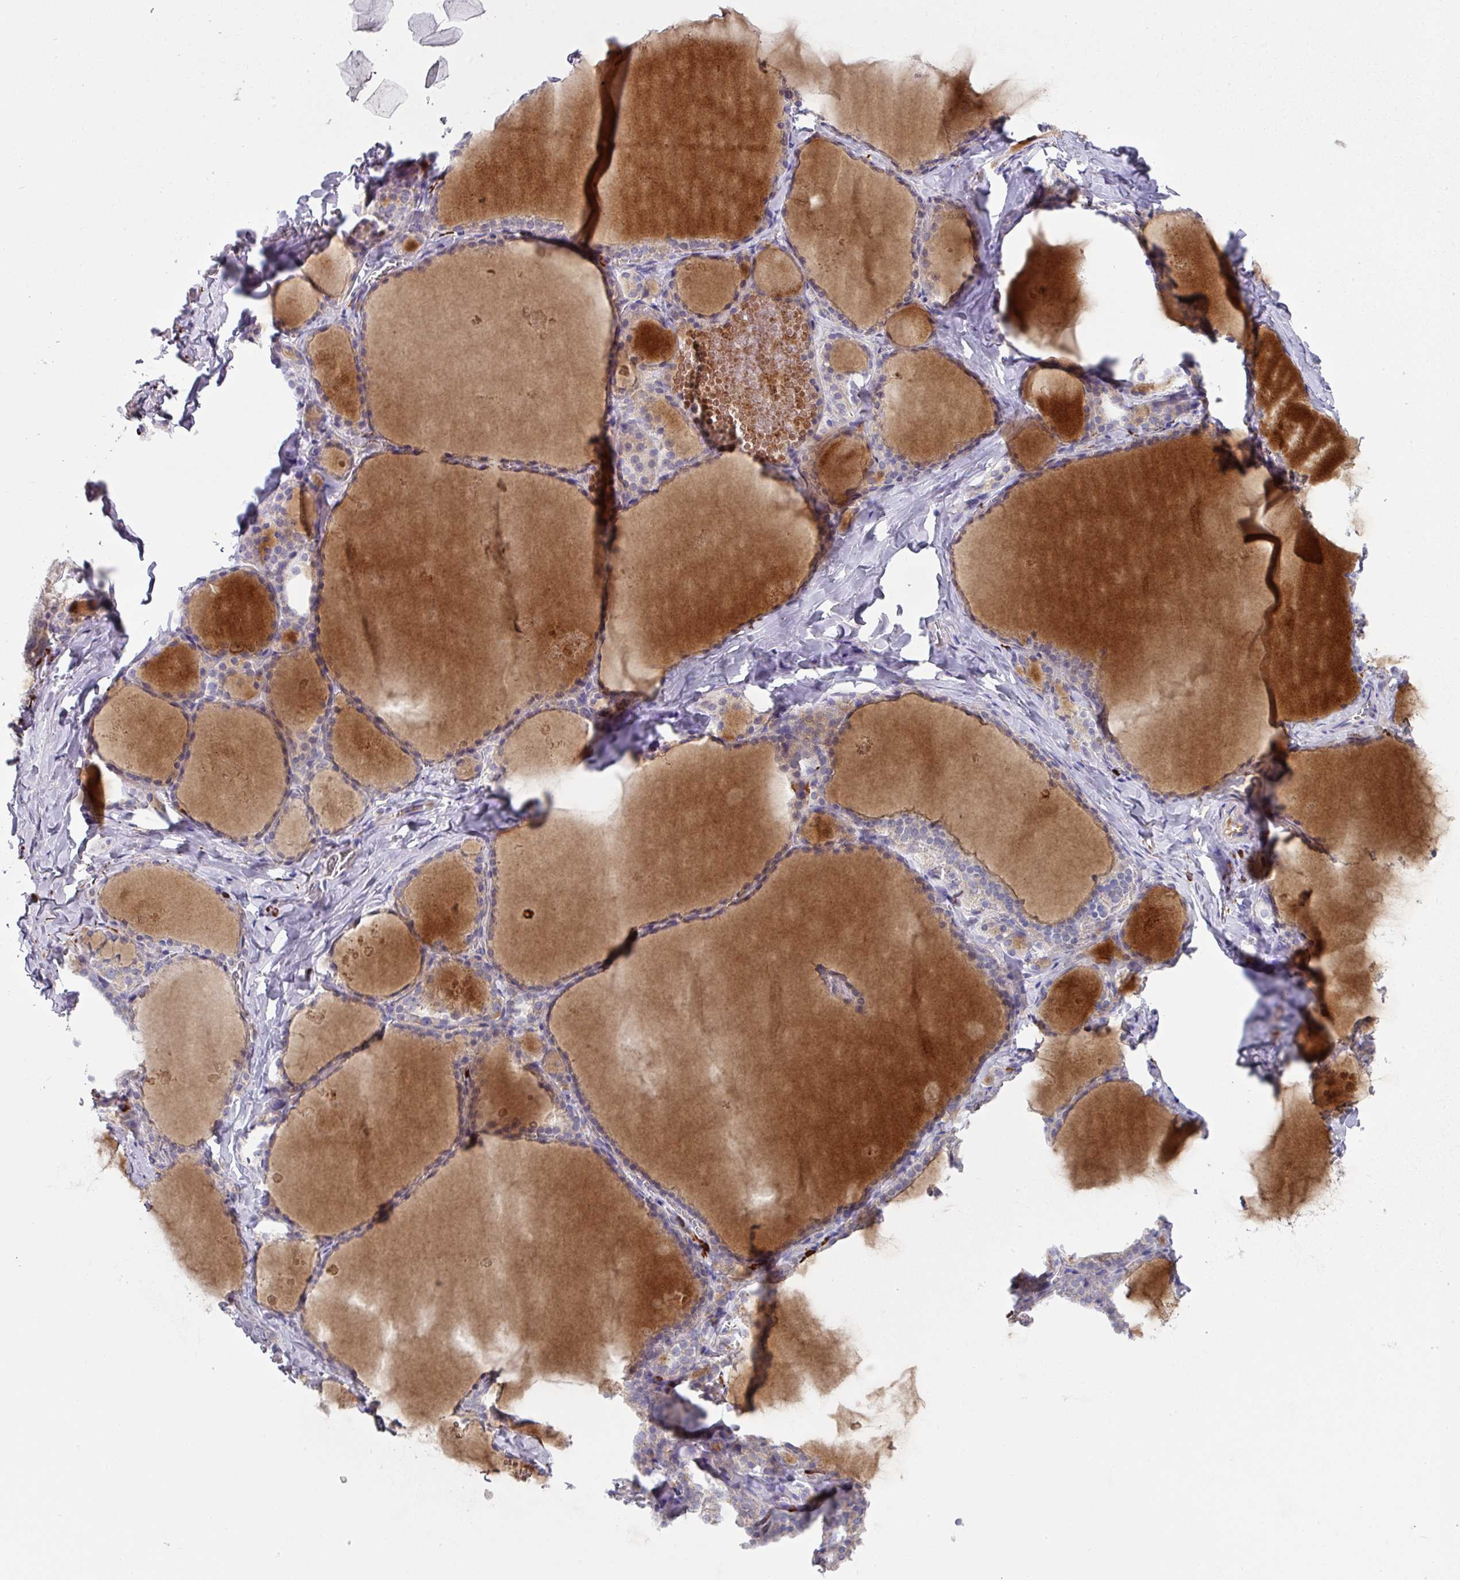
{"staining": {"intensity": "weak", "quantity": "<25%", "location": "cytoplasmic/membranous"}, "tissue": "thyroid gland", "cell_type": "Glandular cells", "image_type": "normal", "snomed": [{"axis": "morphology", "description": "Normal tissue, NOS"}, {"axis": "topography", "description": "Thyroid gland"}], "caption": "Immunohistochemistry (IHC) of normal thyroid gland demonstrates no expression in glandular cells.", "gene": "IL4R", "patient": {"sex": "male", "age": 56}}